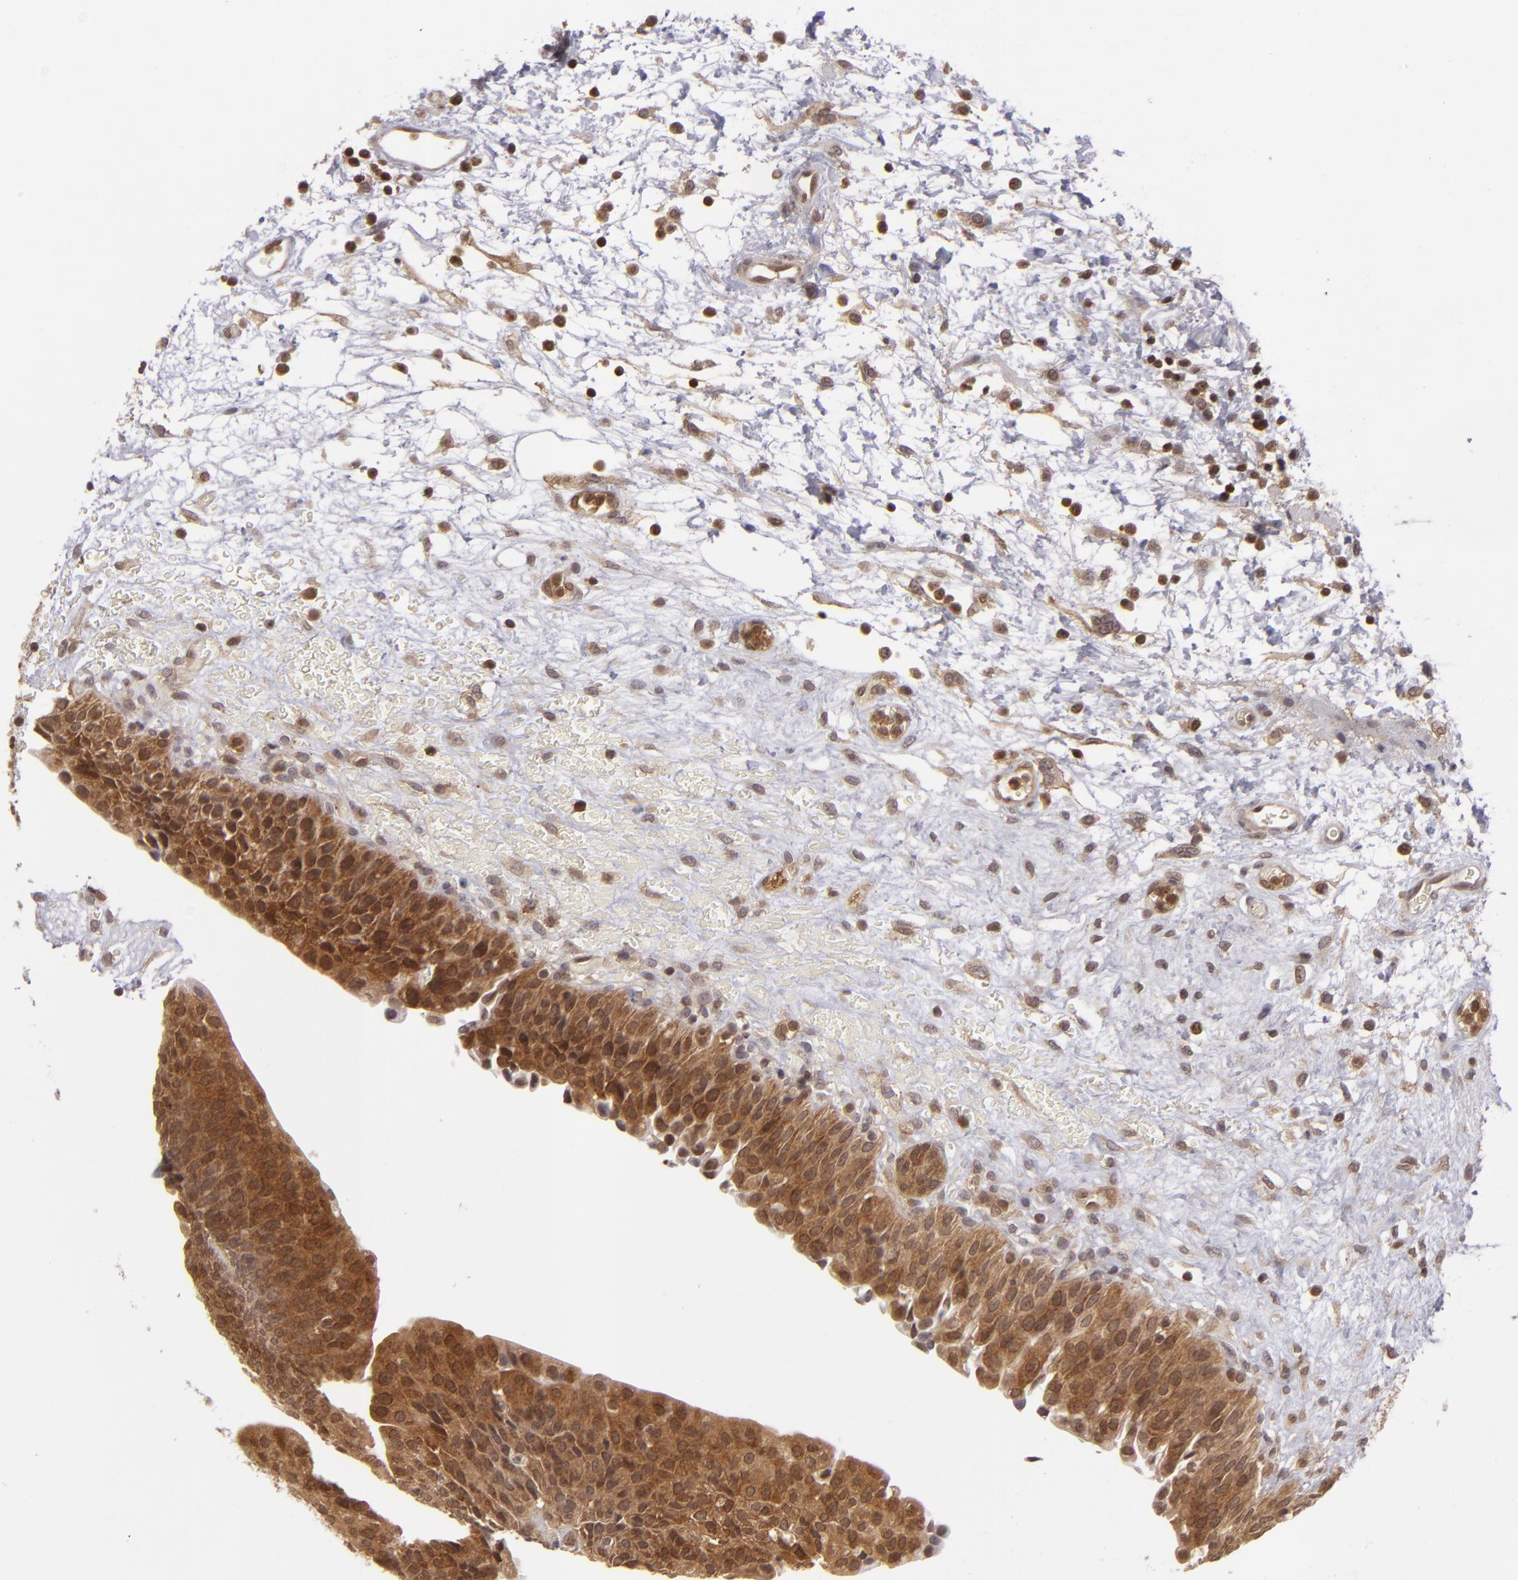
{"staining": {"intensity": "strong", "quantity": ">75%", "location": "cytoplasmic/membranous,nuclear"}, "tissue": "urinary bladder", "cell_type": "Urothelial cells", "image_type": "normal", "snomed": [{"axis": "morphology", "description": "Normal tissue, NOS"}, {"axis": "topography", "description": "Smooth muscle"}, {"axis": "topography", "description": "Urinary bladder"}], "caption": "Protein expression analysis of normal human urinary bladder reveals strong cytoplasmic/membranous,nuclear positivity in approximately >75% of urothelial cells.", "gene": "ZBTB33", "patient": {"sex": "male", "age": 35}}